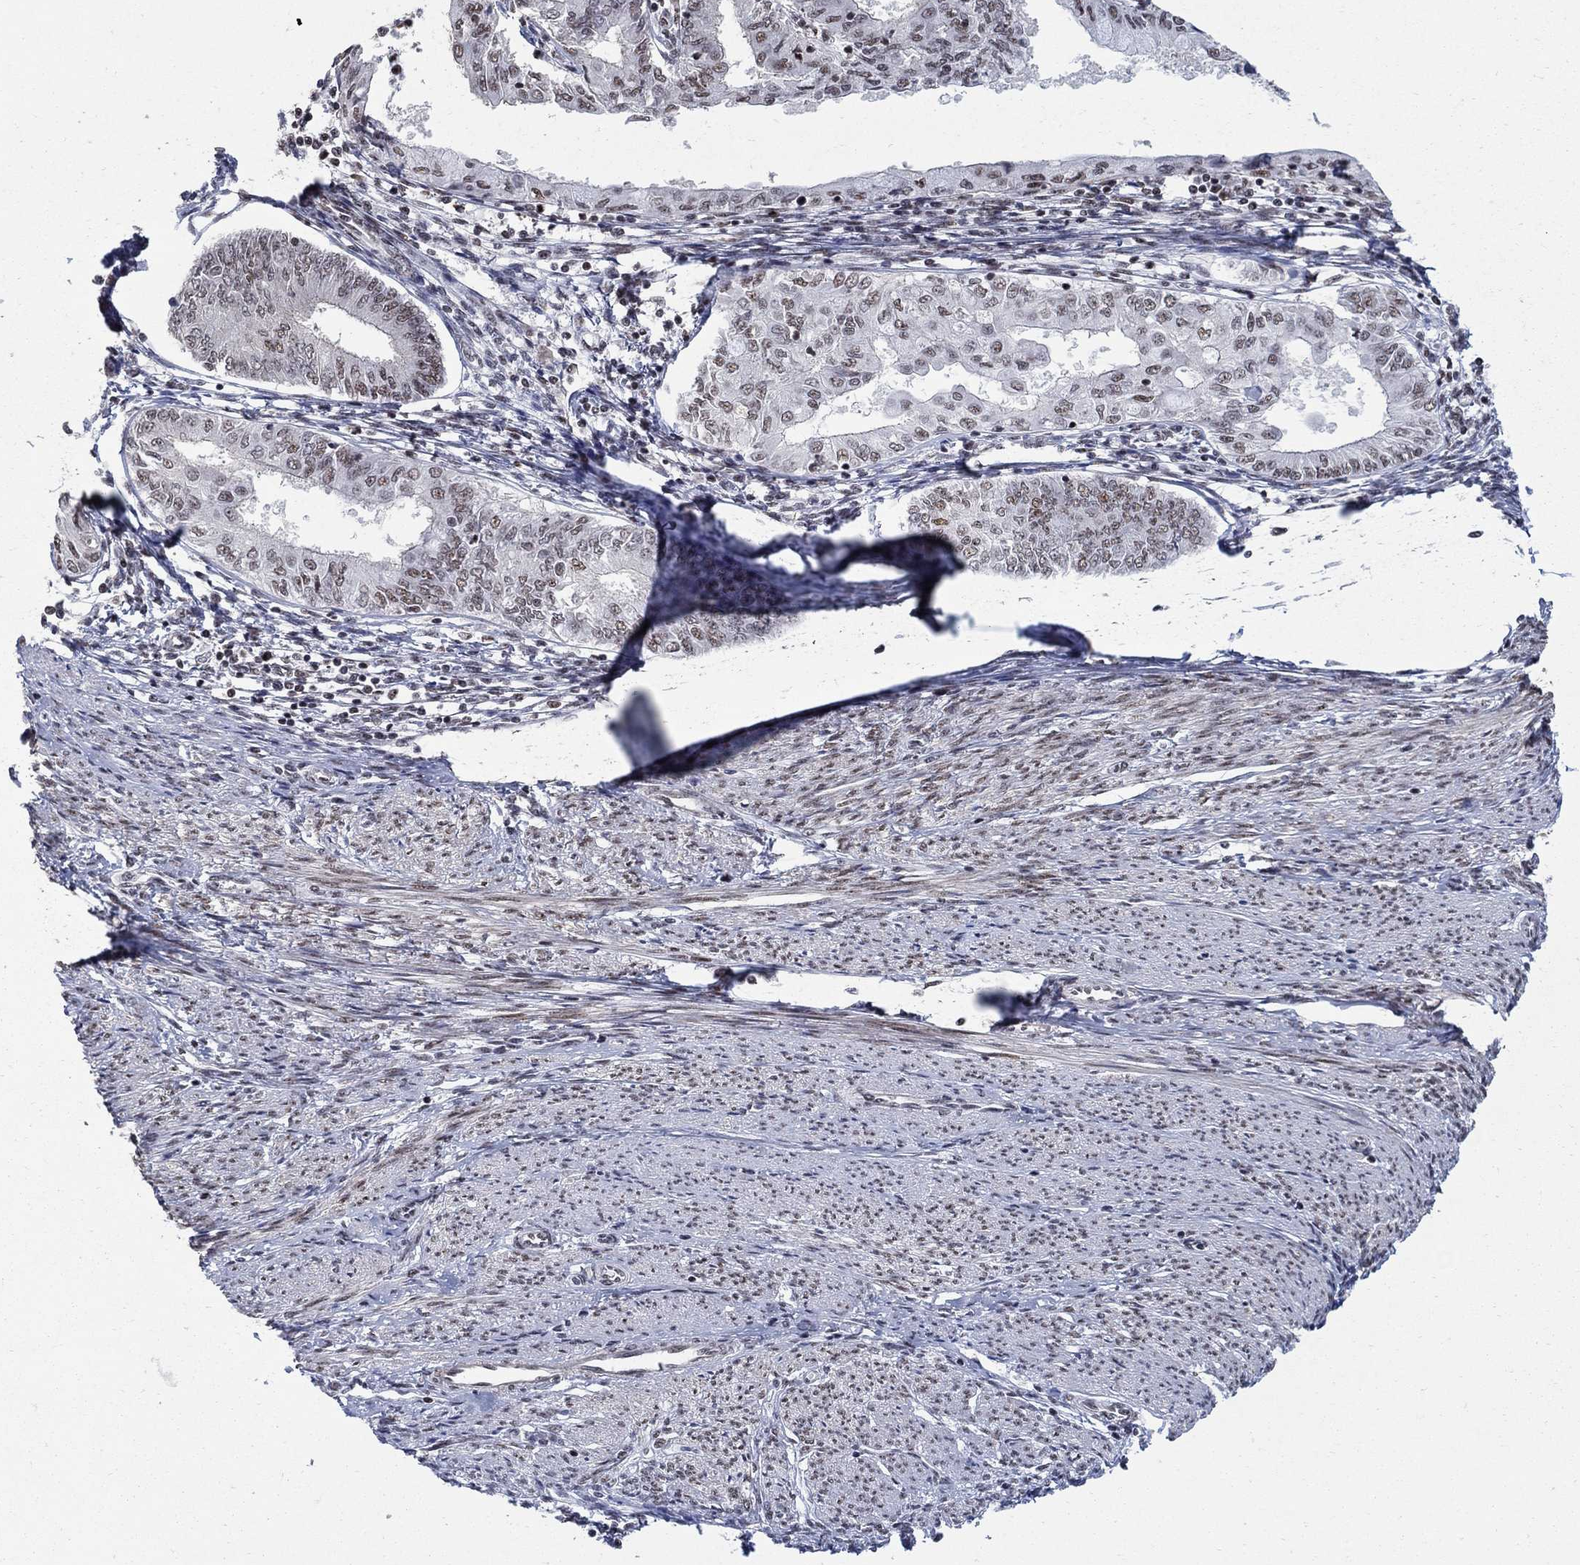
{"staining": {"intensity": "weak", "quantity": ">75%", "location": "nuclear"}, "tissue": "endometrial cancer", "cell_type": "Tumor cells", "image_type": "cancer", "snomed": [{"axis": "morphology", "description": "Adenocarcinoma, NOS"}, {"axis": "topography", "description": "Endometrium"}], "caption": "This image shows IHC staining of adenocarcinoma (endometrial), with low weak nuclear positivity in approximately >75% of tumor cells.", "gene": "PNISR", "patient": {"sex": "female", "age": 68}}